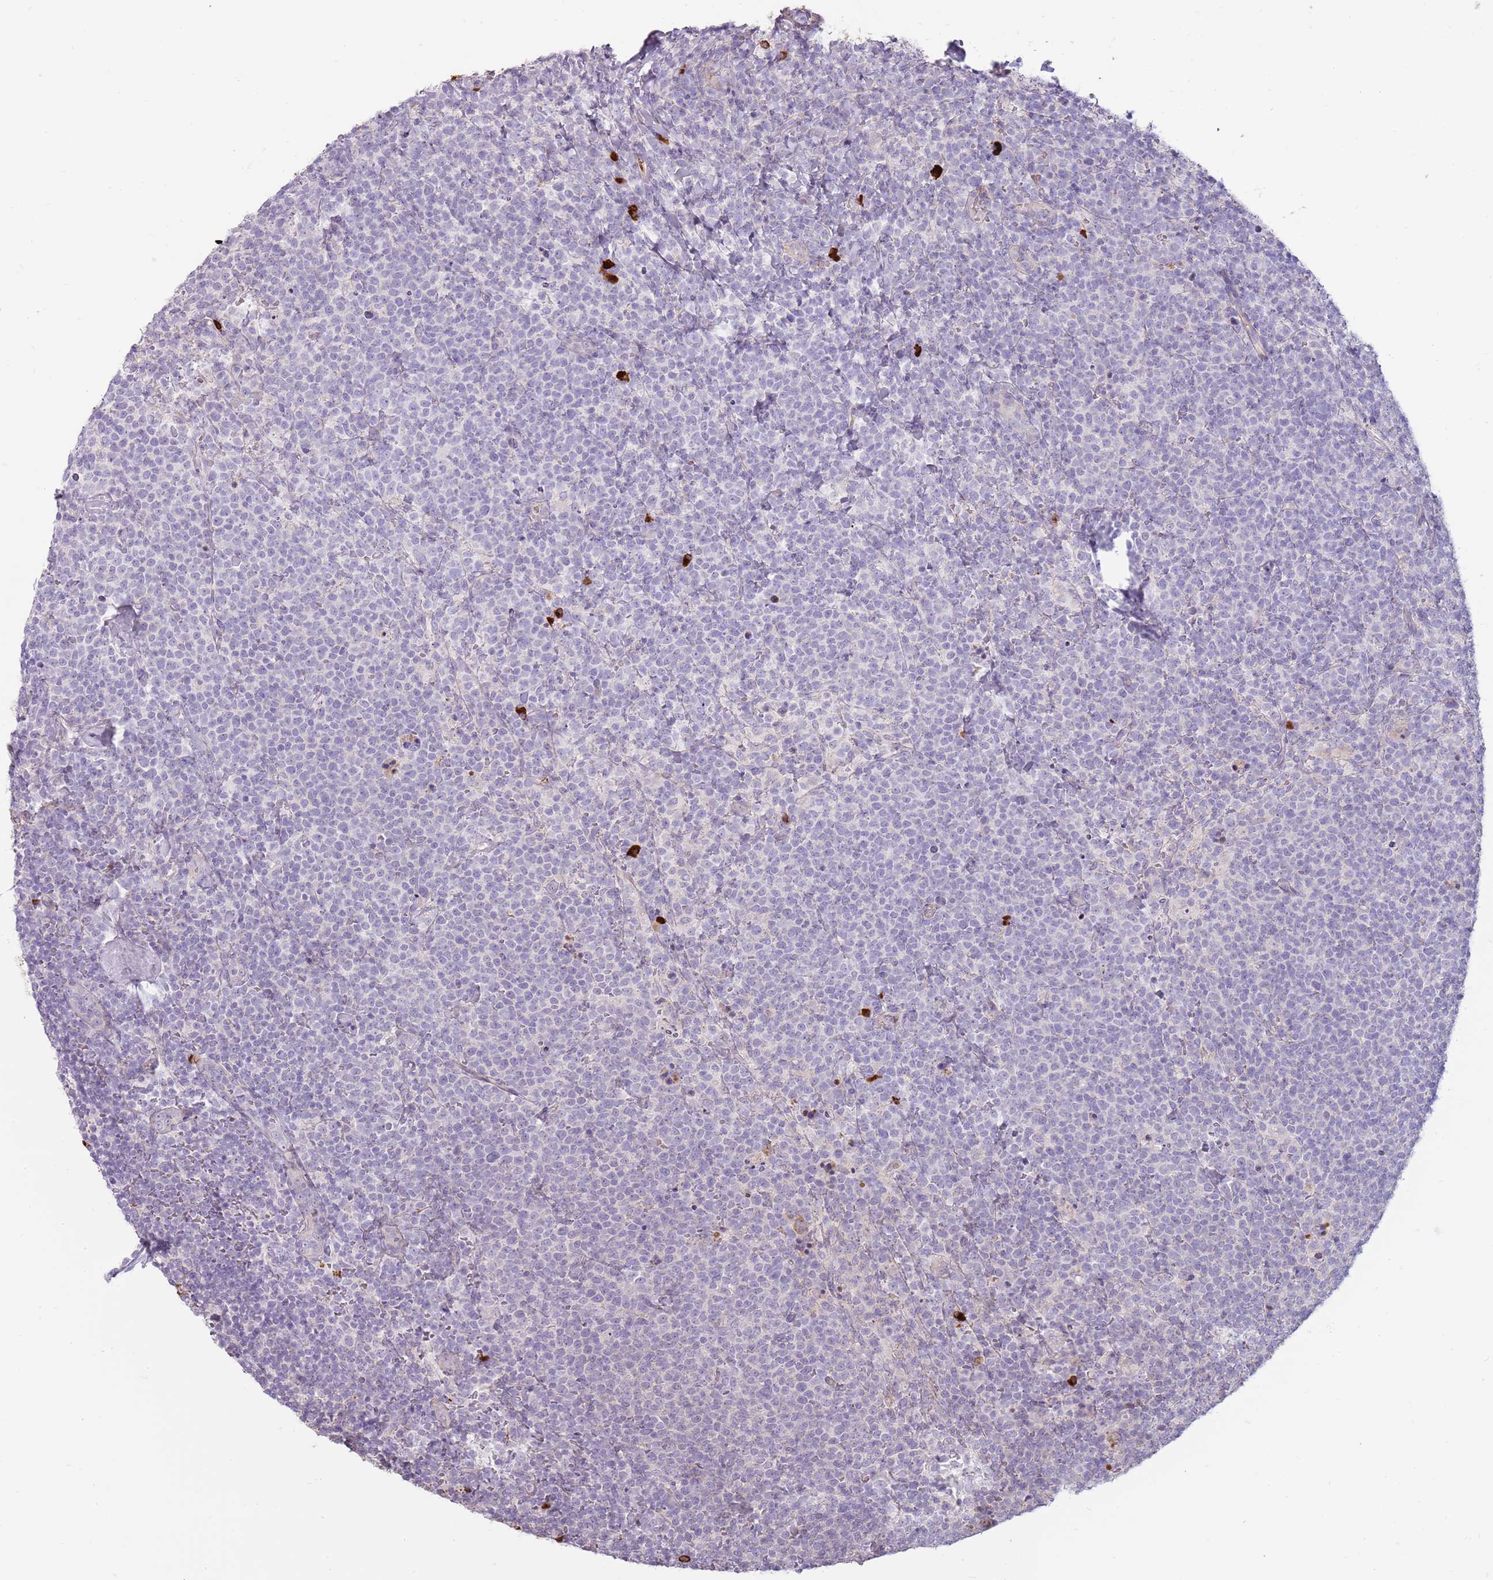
{"staining": {"intensity": "negative", "quantity": "none", "location": "none"}, "tissue": "lymphoma", "cell_type": "Tumor cells", "image_type": "cancer", "snomed": [{"axis": "morphology", "description": "Malignant lymphoma, non-Hodgkin's type, High grade"}, {"axis": "topography", "description": "Lymph node"}], "caption": "The histopathology image displays no staining of tumor cells in malignant lymphoma, non-Hodgkin's type (high-grade). (Stains: DAB immunohistochemistry (IHC) with hematoxylin counter stain, Microscopy: brightfield microscopy at high magnification).", "gene": "MCUB", "patient": {"sex": "male", "age": 61}}